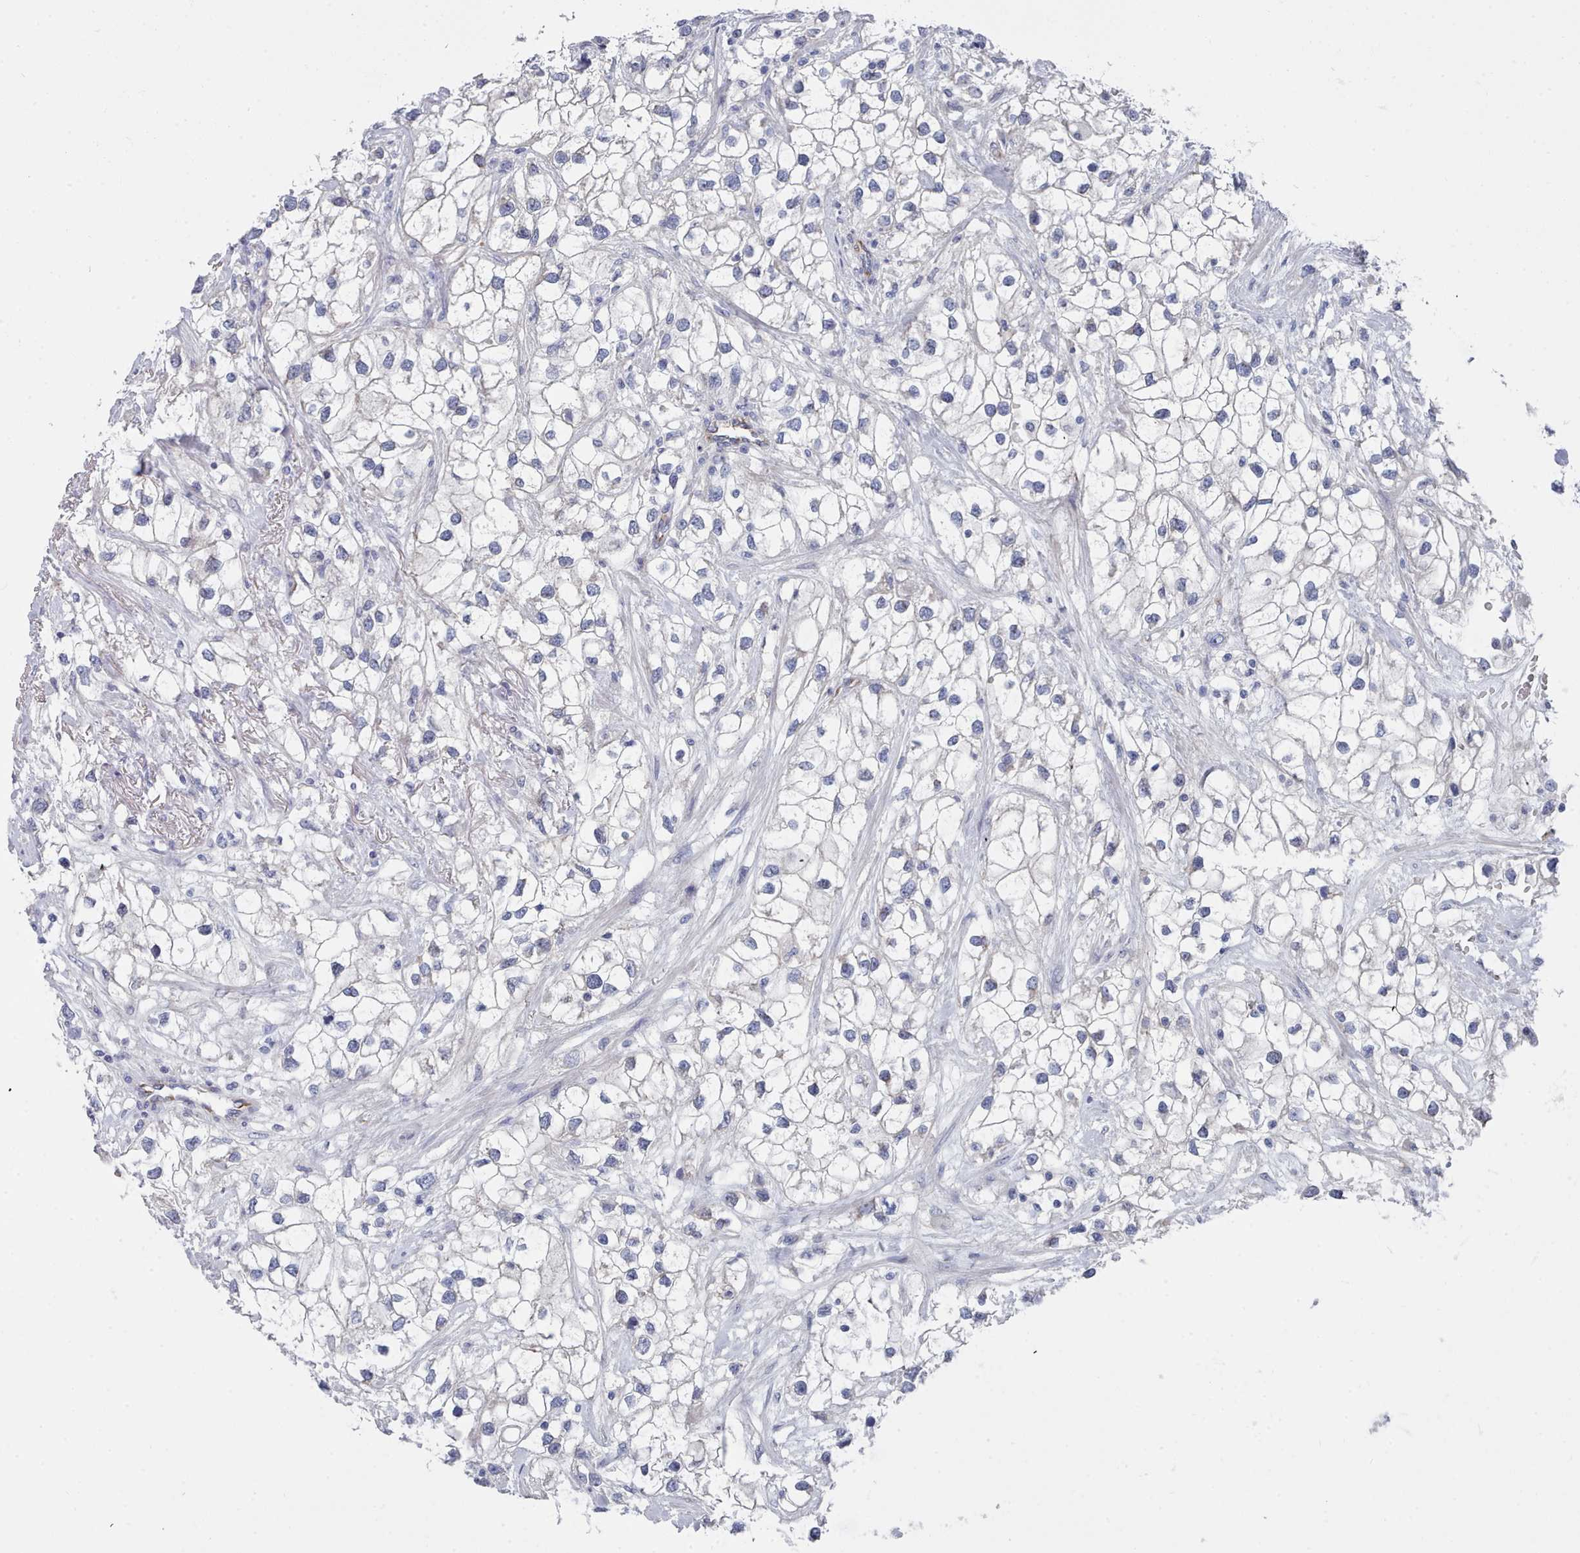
{"staining": {"intensity": "negative", "quantity": "none", "location": "none"}, "tissue": "renal cancer", "cell_type": "Tumor cells", "image_type": "cancer", "snomed": [{"axis": "morphology", "description": "Adenocarcinoma, NOS"}, {"axis": "topography", "description": "Kidney"}], "caption": "Protein analysis of renal adenocarcinoma exhibits no significant positivity in tumor cells. Nuclei are stained in blue.", "gene": "PDE4C", "patient": {"sex": "male", "age": 59}}